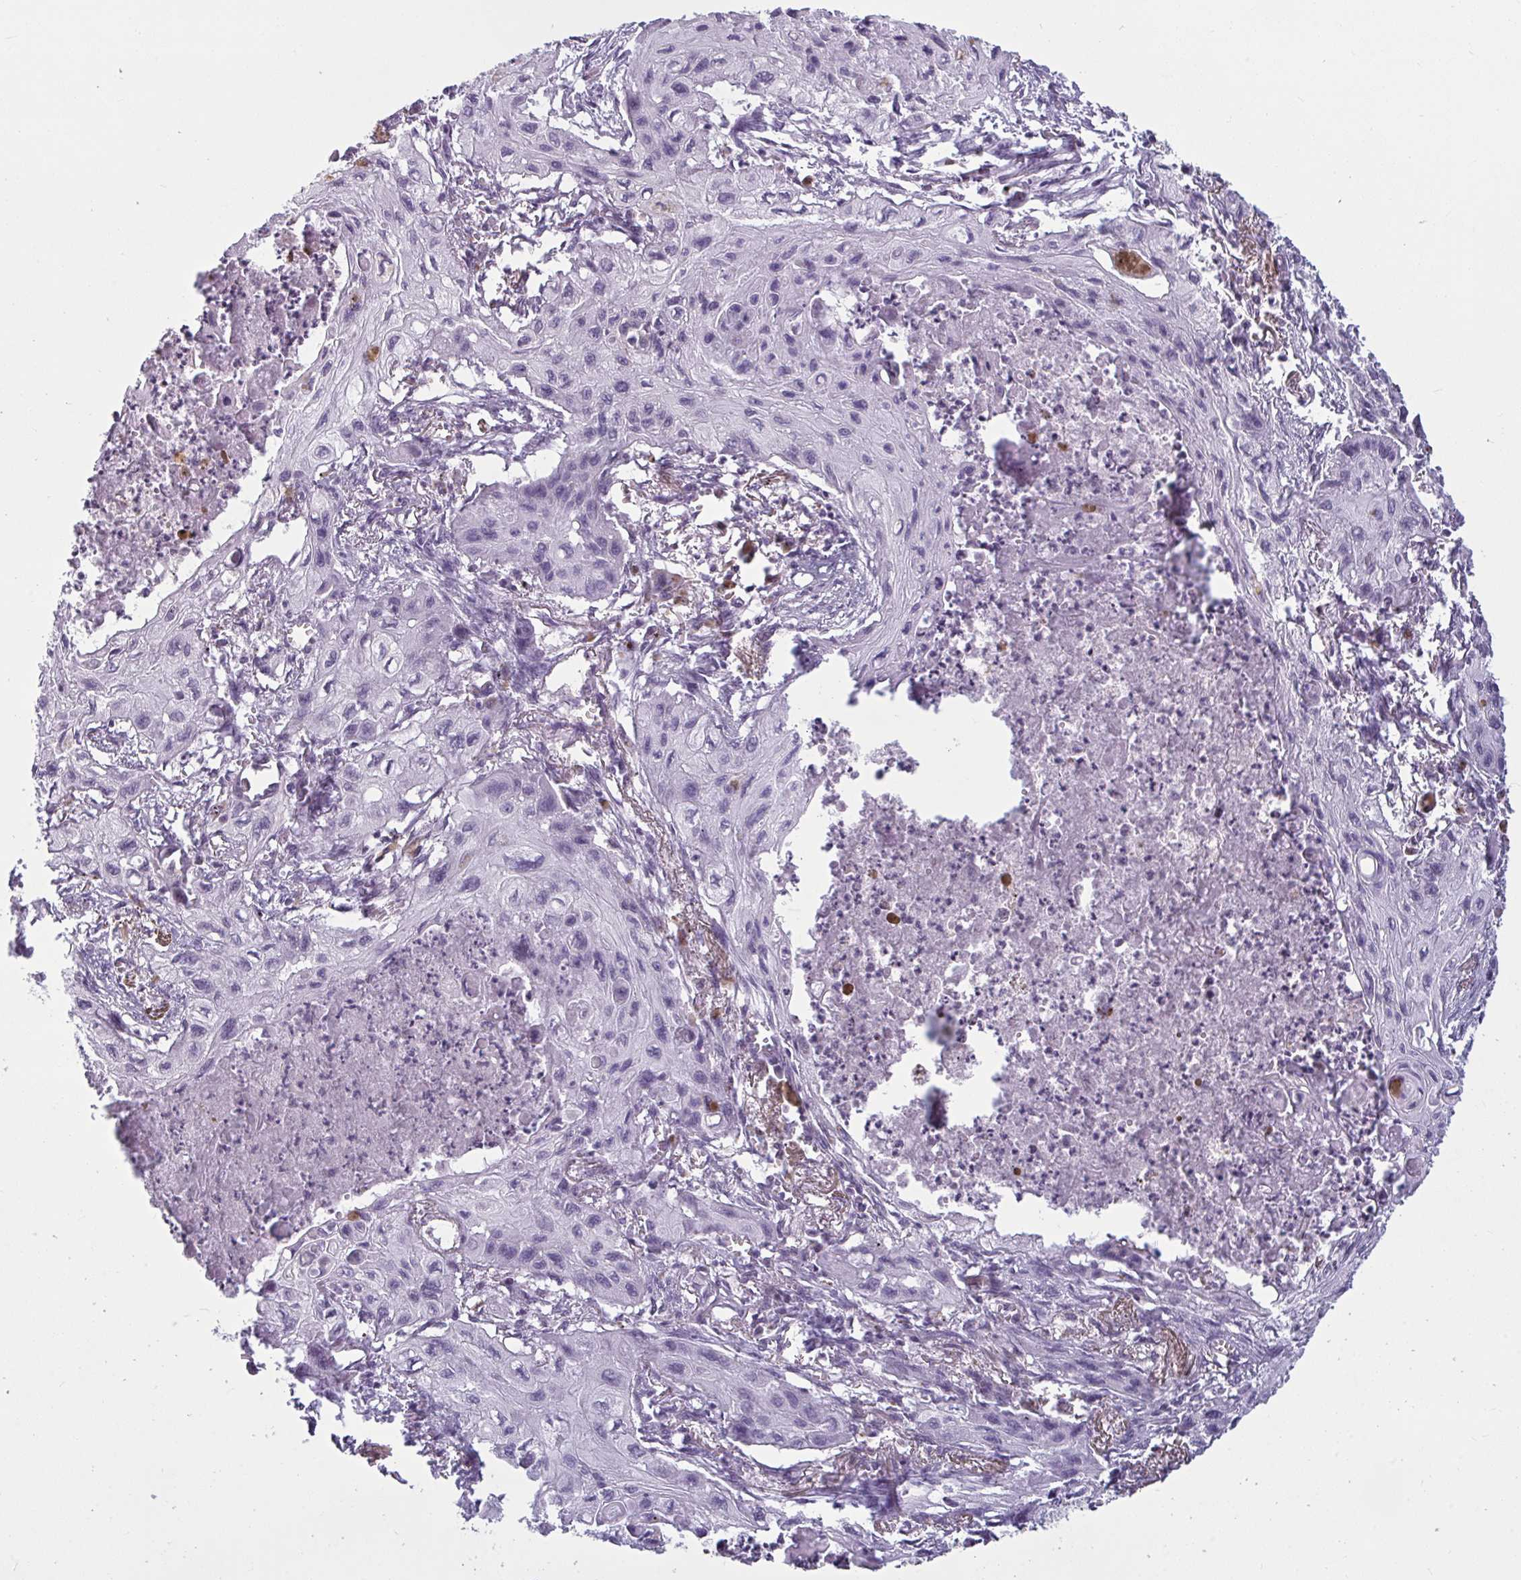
{"staining": {"intensity": "negative", "quantity": "none", "location": "none"}, "tissue": "lung cancer", "cell_type": "Tumor cells", "image_type": "cancer", "snomed": [{"axis": "morphology", "description": "Squamous cell carcinoma, NOS"}, {"axis": "topography", "description": "Lung"}], "caption": "Lung cancer (squamous cell carcinoma) was stained to show a protein in brown. There is no significant positivity in tumor cells.", "gene": "TBC1D4", "patient": {"sex": "male", "age": 71}}